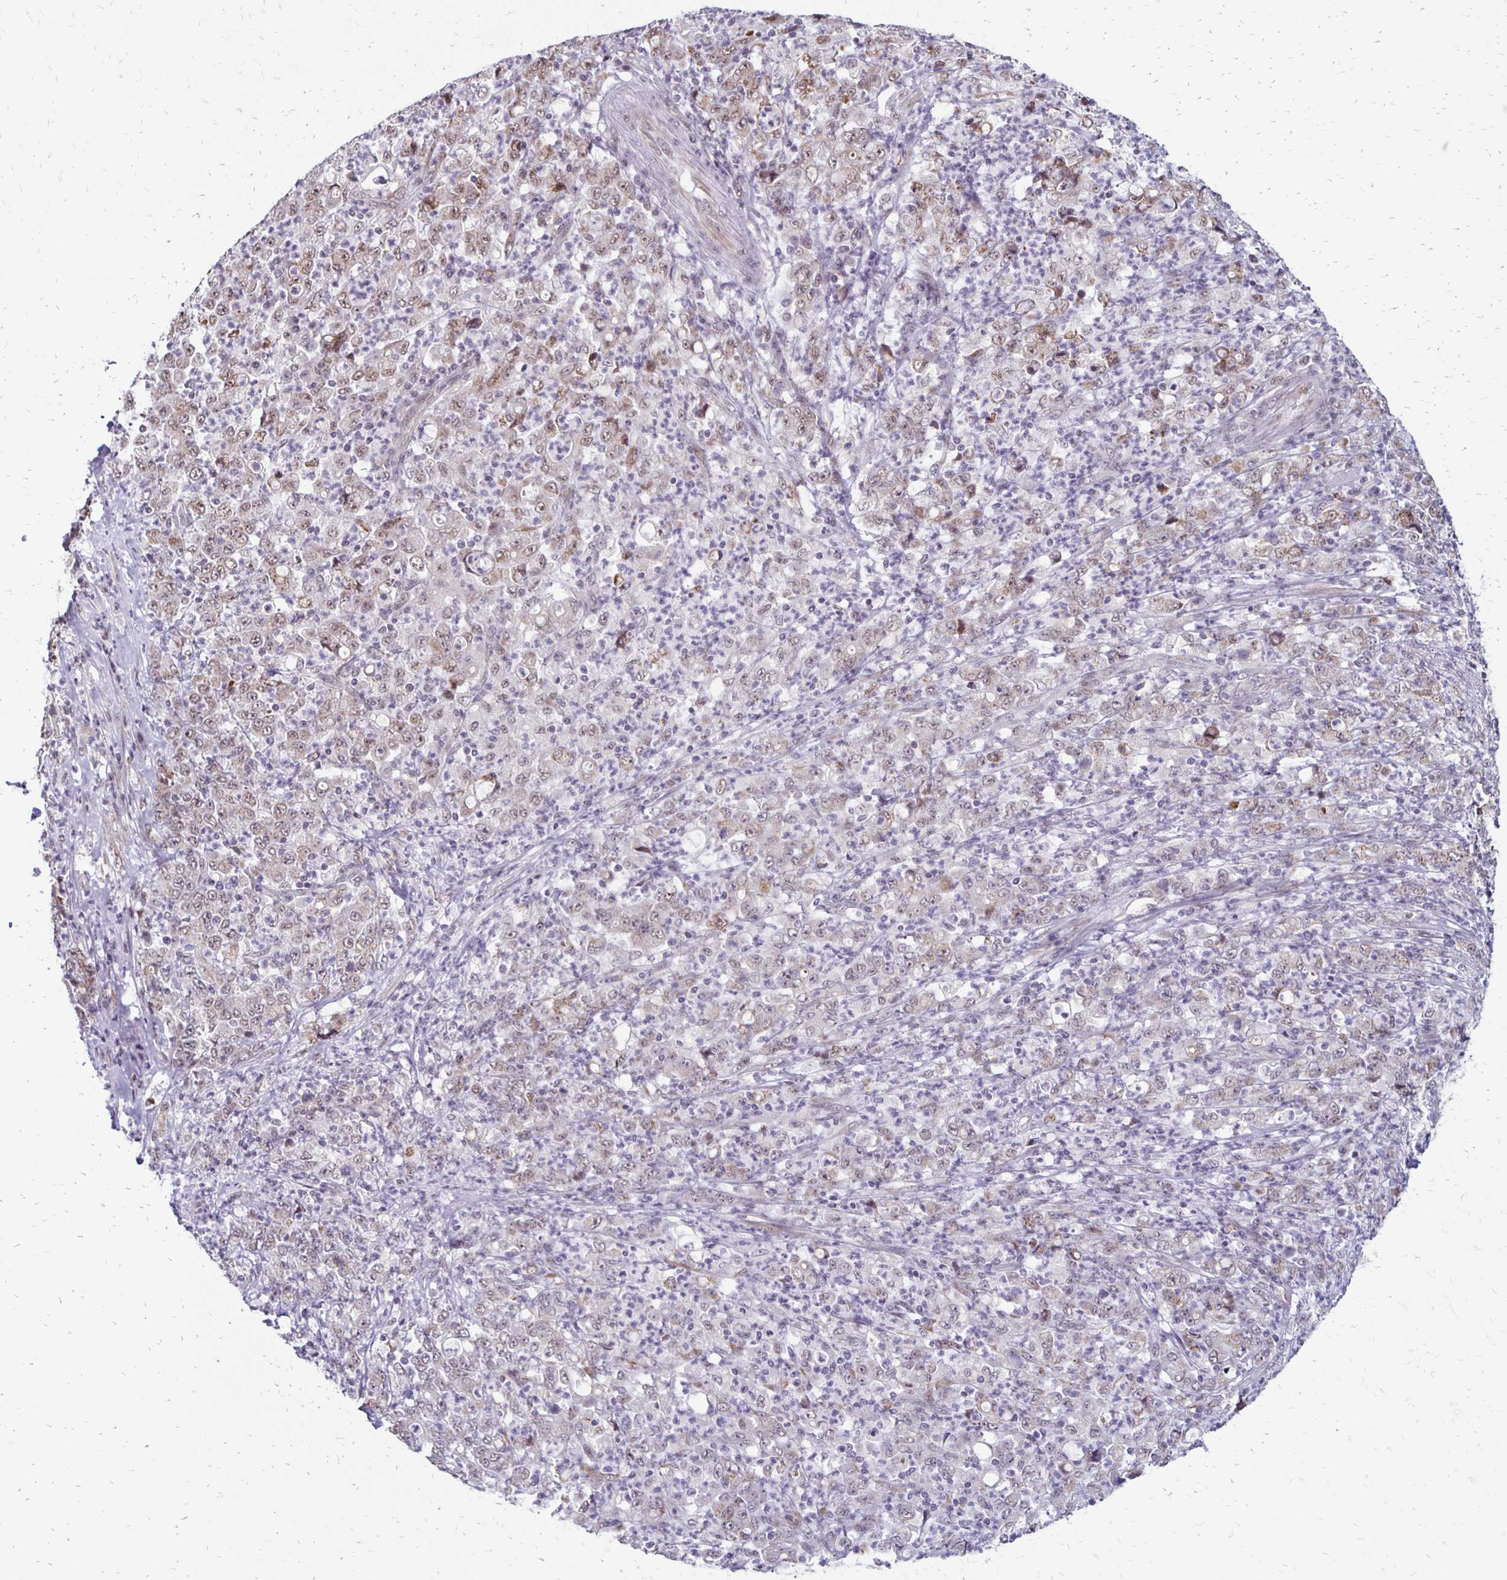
{"staining": {"intensity": "weak", "quantity": "<25%", "location": "nuclear"}, "tissue": "stomach cancer", "cell_type": "Tumor cells", "image_type": "cancer", "snomed": [{"axis": "morphology", "description": "Adenocarcinoma, NOS"}, {"axis": "topography", "description": "Stomach, lower"}], "caption": "Immunohistochemical staining of stomach cancer (adenocarcinoma) shows no significant staining in tumor cells.", "gene": "DAGLA", "patient": {"sex": "female", "age": 71}}